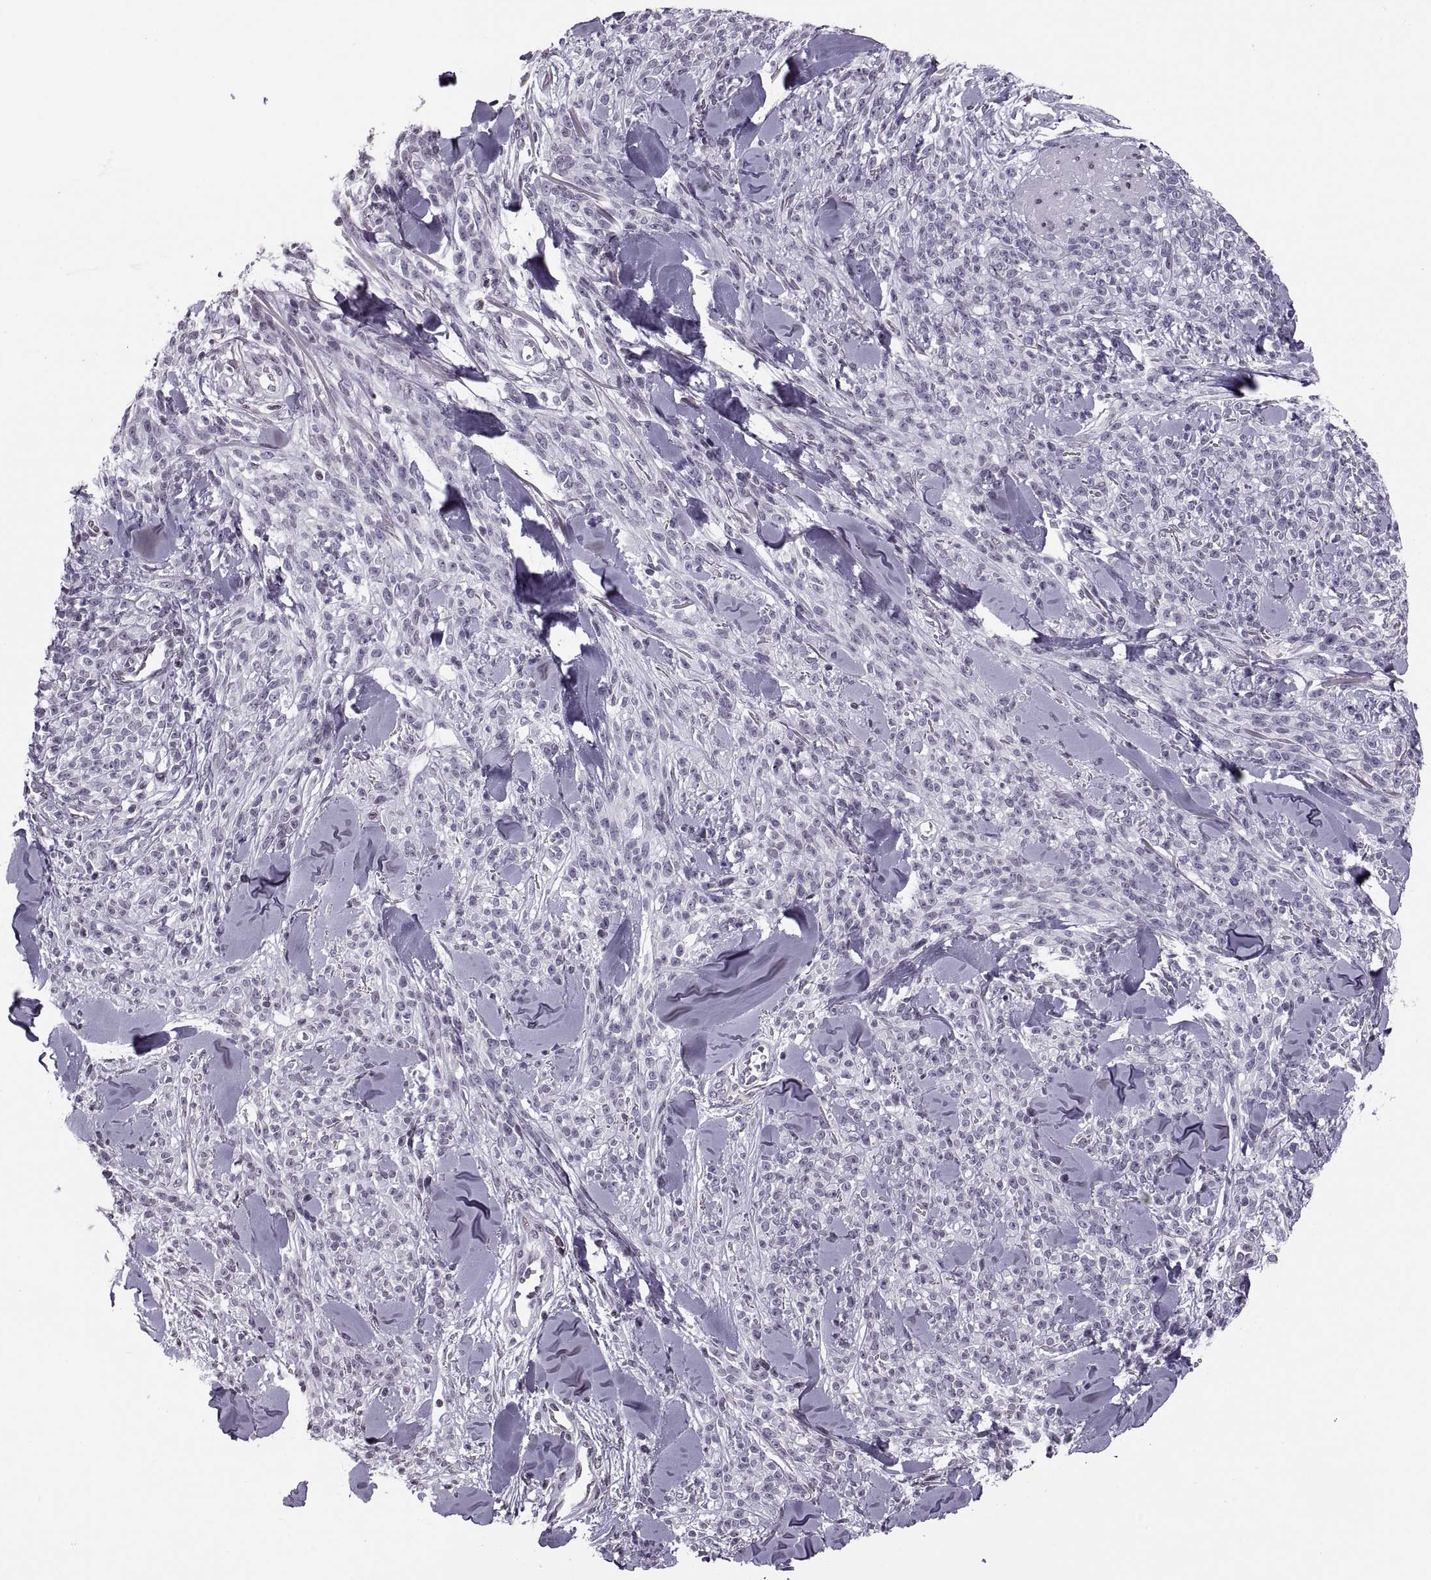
{"staining": {"intensity": "negative", "quantity": "none", "location": "none"}, "tissue": "melanoma", "cell_type": "Tumor cells", "image_type": "cancer", "snomed": [{"axis": "morphology", "description": "Malignant melanoma, NOS"}, {"axis": "topography", "description": "Skin"}, {"axis": "topography", "description": "Skin of trunk"}], "caption": "This is a histopathology image of IHC staining of melanoma, which shows no expression in tumor cells. (DAB (3,3'-diaminobenzidine) IHC, high magnification).", "gene": "H1-8", "patient": {"sex": "male", "age": 74}}